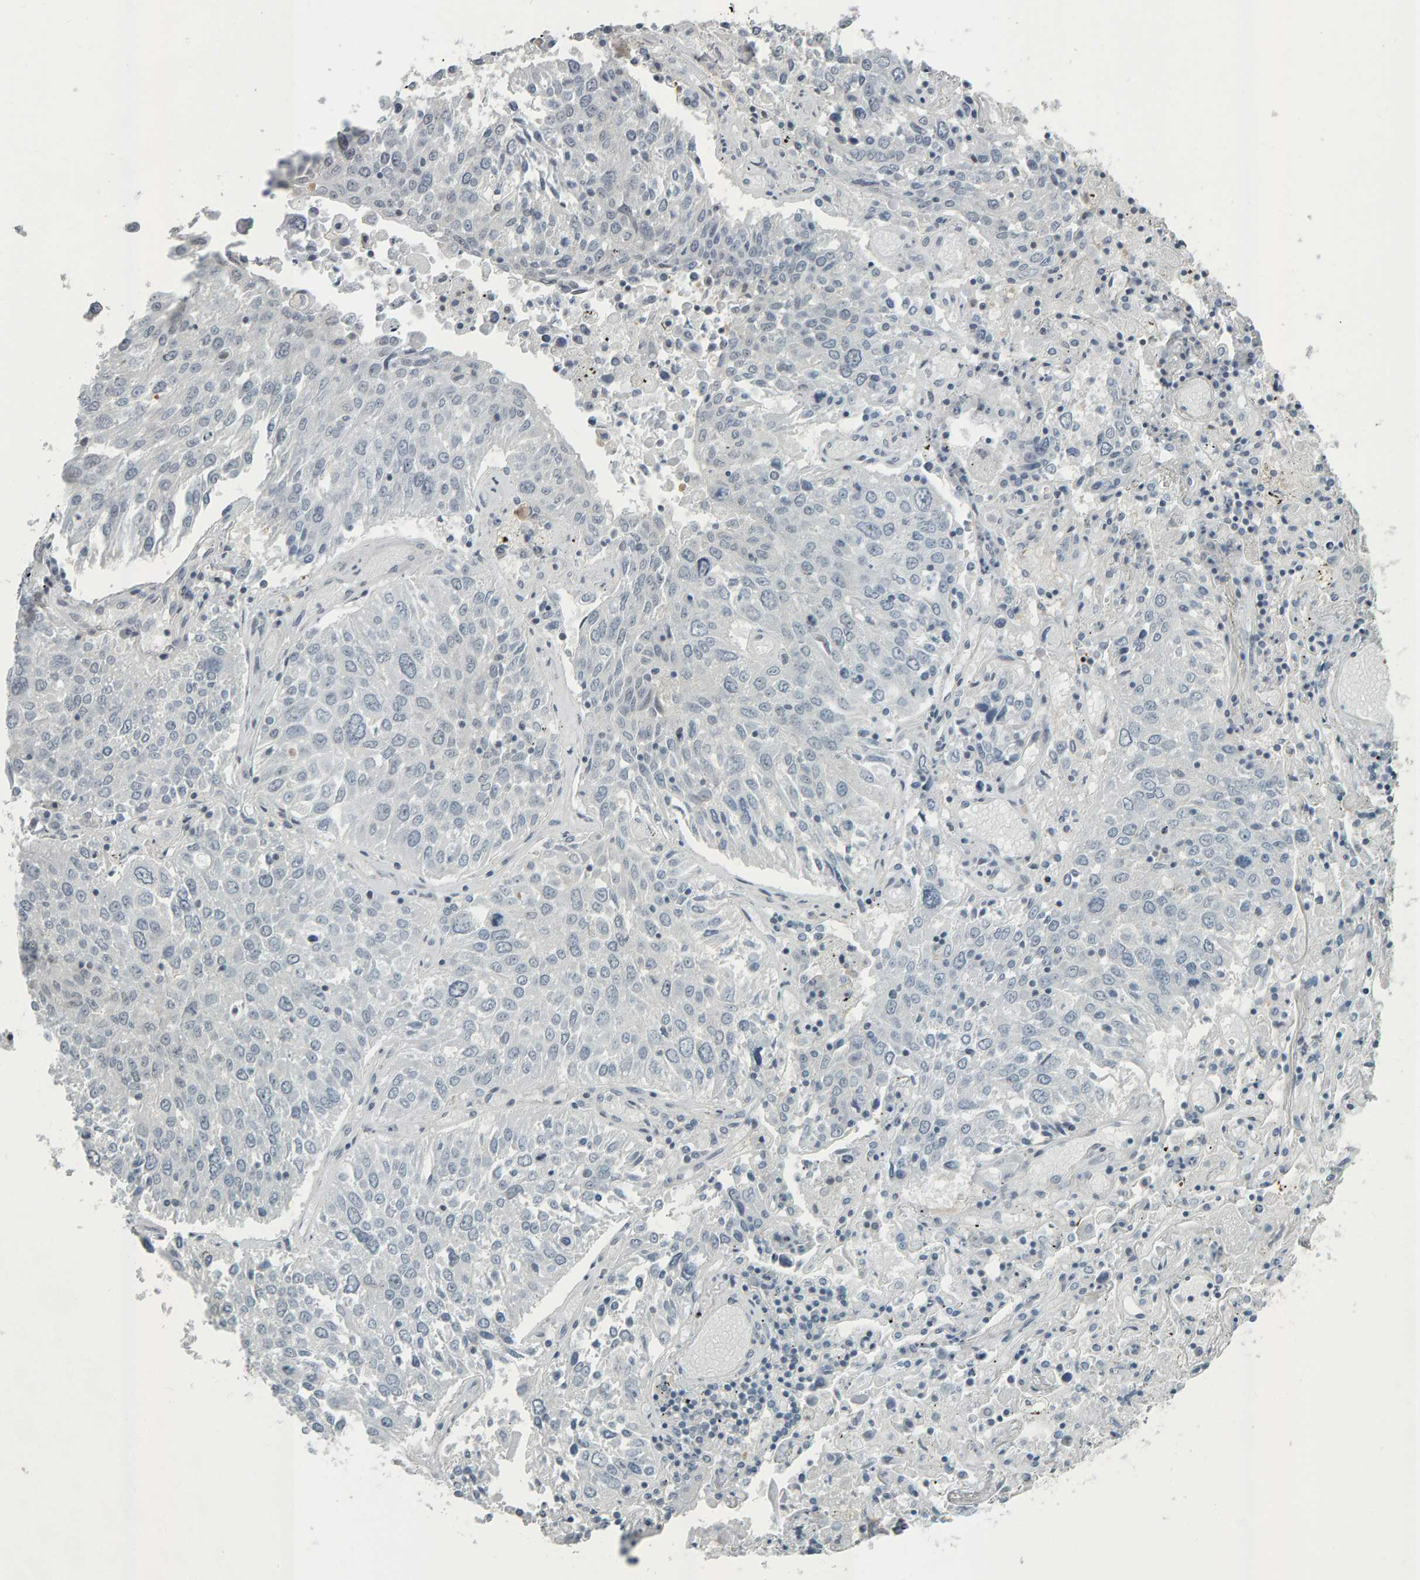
{"staining": {"intensity": "negative", "quantity": "none", "location": "none"}, "tissue": "lung cancer", "cell_type": "Tumor cells", "image_type": "cancer", "snomed": [{"axis": "morphology", "description": "Squamous cell carcinoma, NOS"}, {"axis": "topography", "description": "Lung"}], "caption": "Immunohistochemistry (IHC) photomicrograph of lung squamous cell carcinoma stained for a protein (brown), which displays no staining in tumor cells.", "gene": "PYY", "patient": {"sex": "male", "age": 65}}